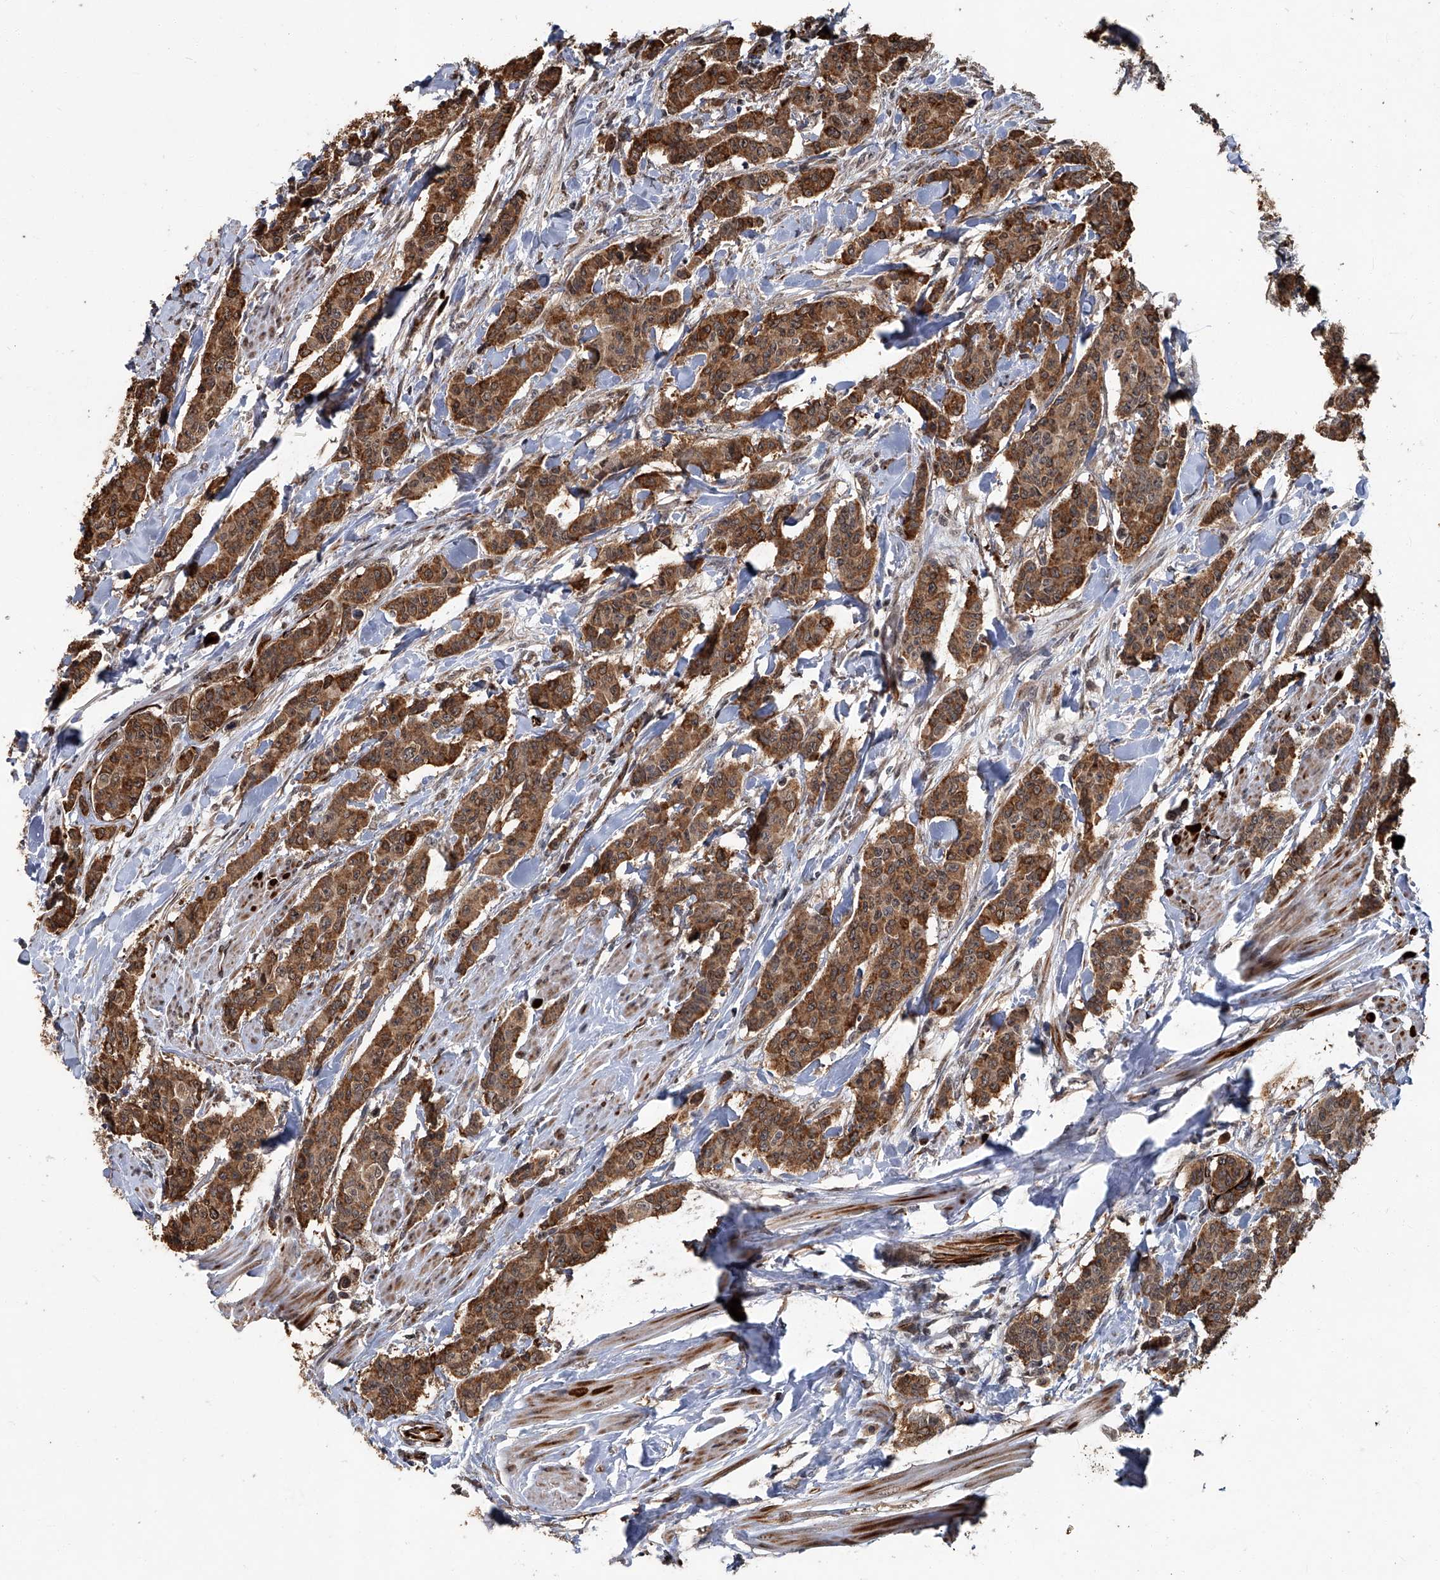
{"staining": {"intensity": "moderate", "quantity": ">75%", "location": "cytoplasmic/membranous"}, "tissue": "breast cancer", "cell_type": "Tumor cells", "image_type": "cancer", "snomed": [{"axis": "morphology", "description": "Duct carcinoma"}, {"axis": "topography", "description": "Breast"}], "caption": "Breast invasive ductal carcinoma stained with a protein marker displays moderate staining in tumor cells.", "gene": "GPR132", "patient": {"sex": "female", "age": 40}}